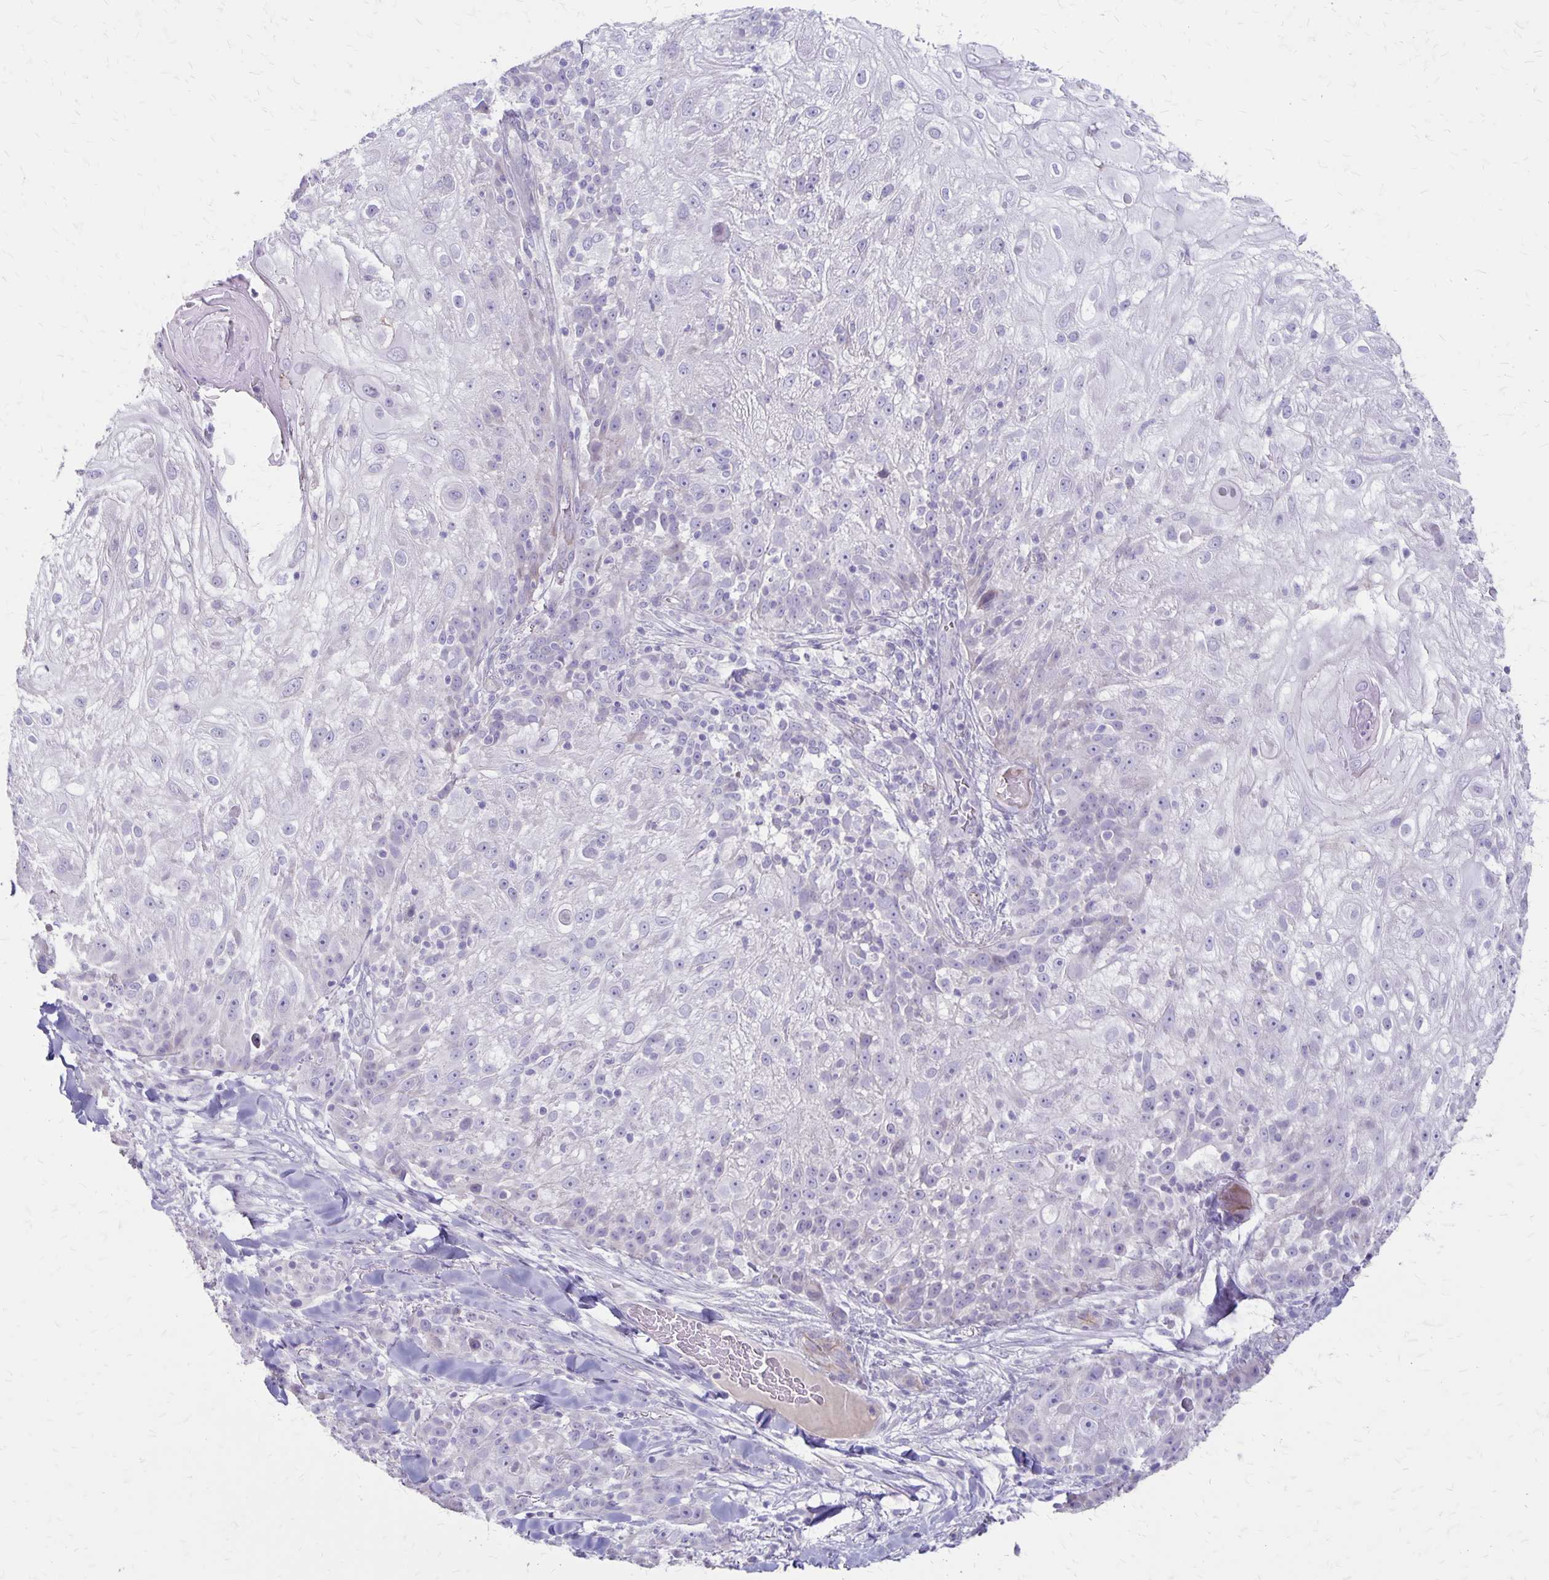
{"staining": {"intensity": "negative", "quantity": "none", "location": "none"}, "tissue": "skin cancer", "cell_type": "Tumor cells", "image_type": "cancer", "snomed": [{"axis": "morphology", "description": "Normal tissue, NOS"}, {"axis": "morphology", "description": "Squamous cell carcinoma, NOS"}, {"axis": "topography", "description": "Skin"}], "caption": "This is a photomicrograph of IHC staining of skin cancer, which shows no staining in tumor cells.", "gene": "HOMER1", "patient": {"sex": "female", "age": 83}}